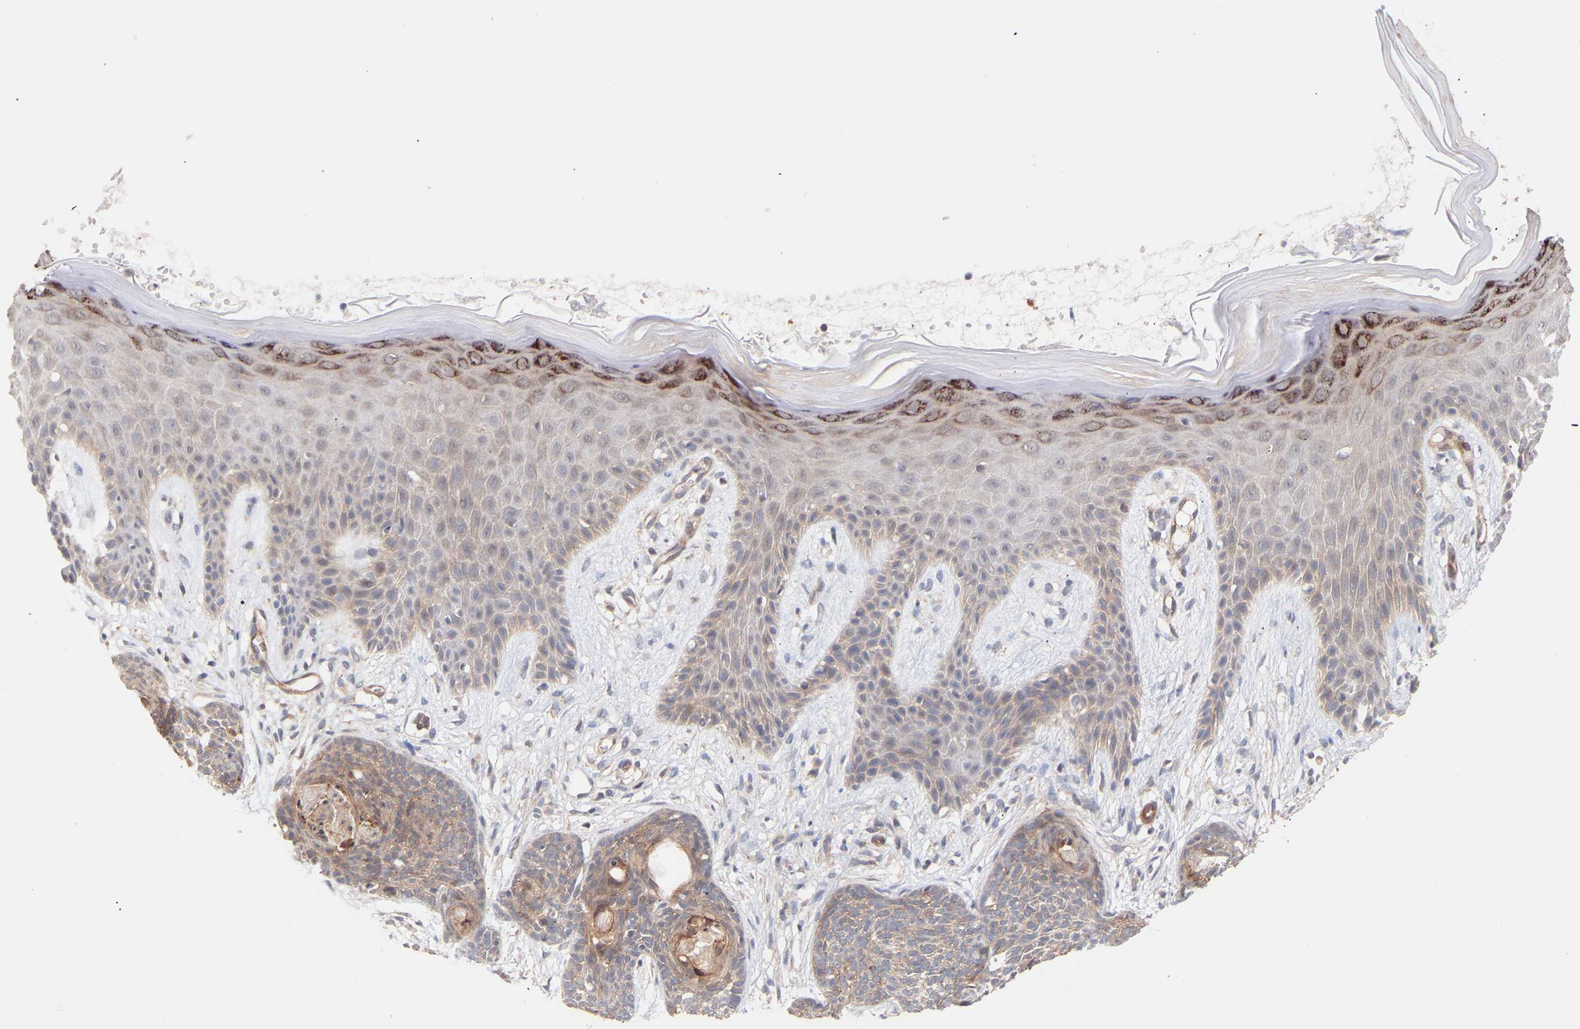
{"staining": {"intensity": "weak", "quantity": "<25%", "location": "cytoplasmic/membranous"}, "tissue": "skin cancer", "cell_type": "Tumor cells", "image_type": "cancer", "snomed": [{"axis": "morphology", "description": "Basal cell carcinoma"}, {"axis": "topography", "description": "Skin"}], "caption": "Image shows no significant protein expression in tumor cells of skin cancer.", "gene": "PDLIM5", "patient": {"sex": "female", "age": 59}}